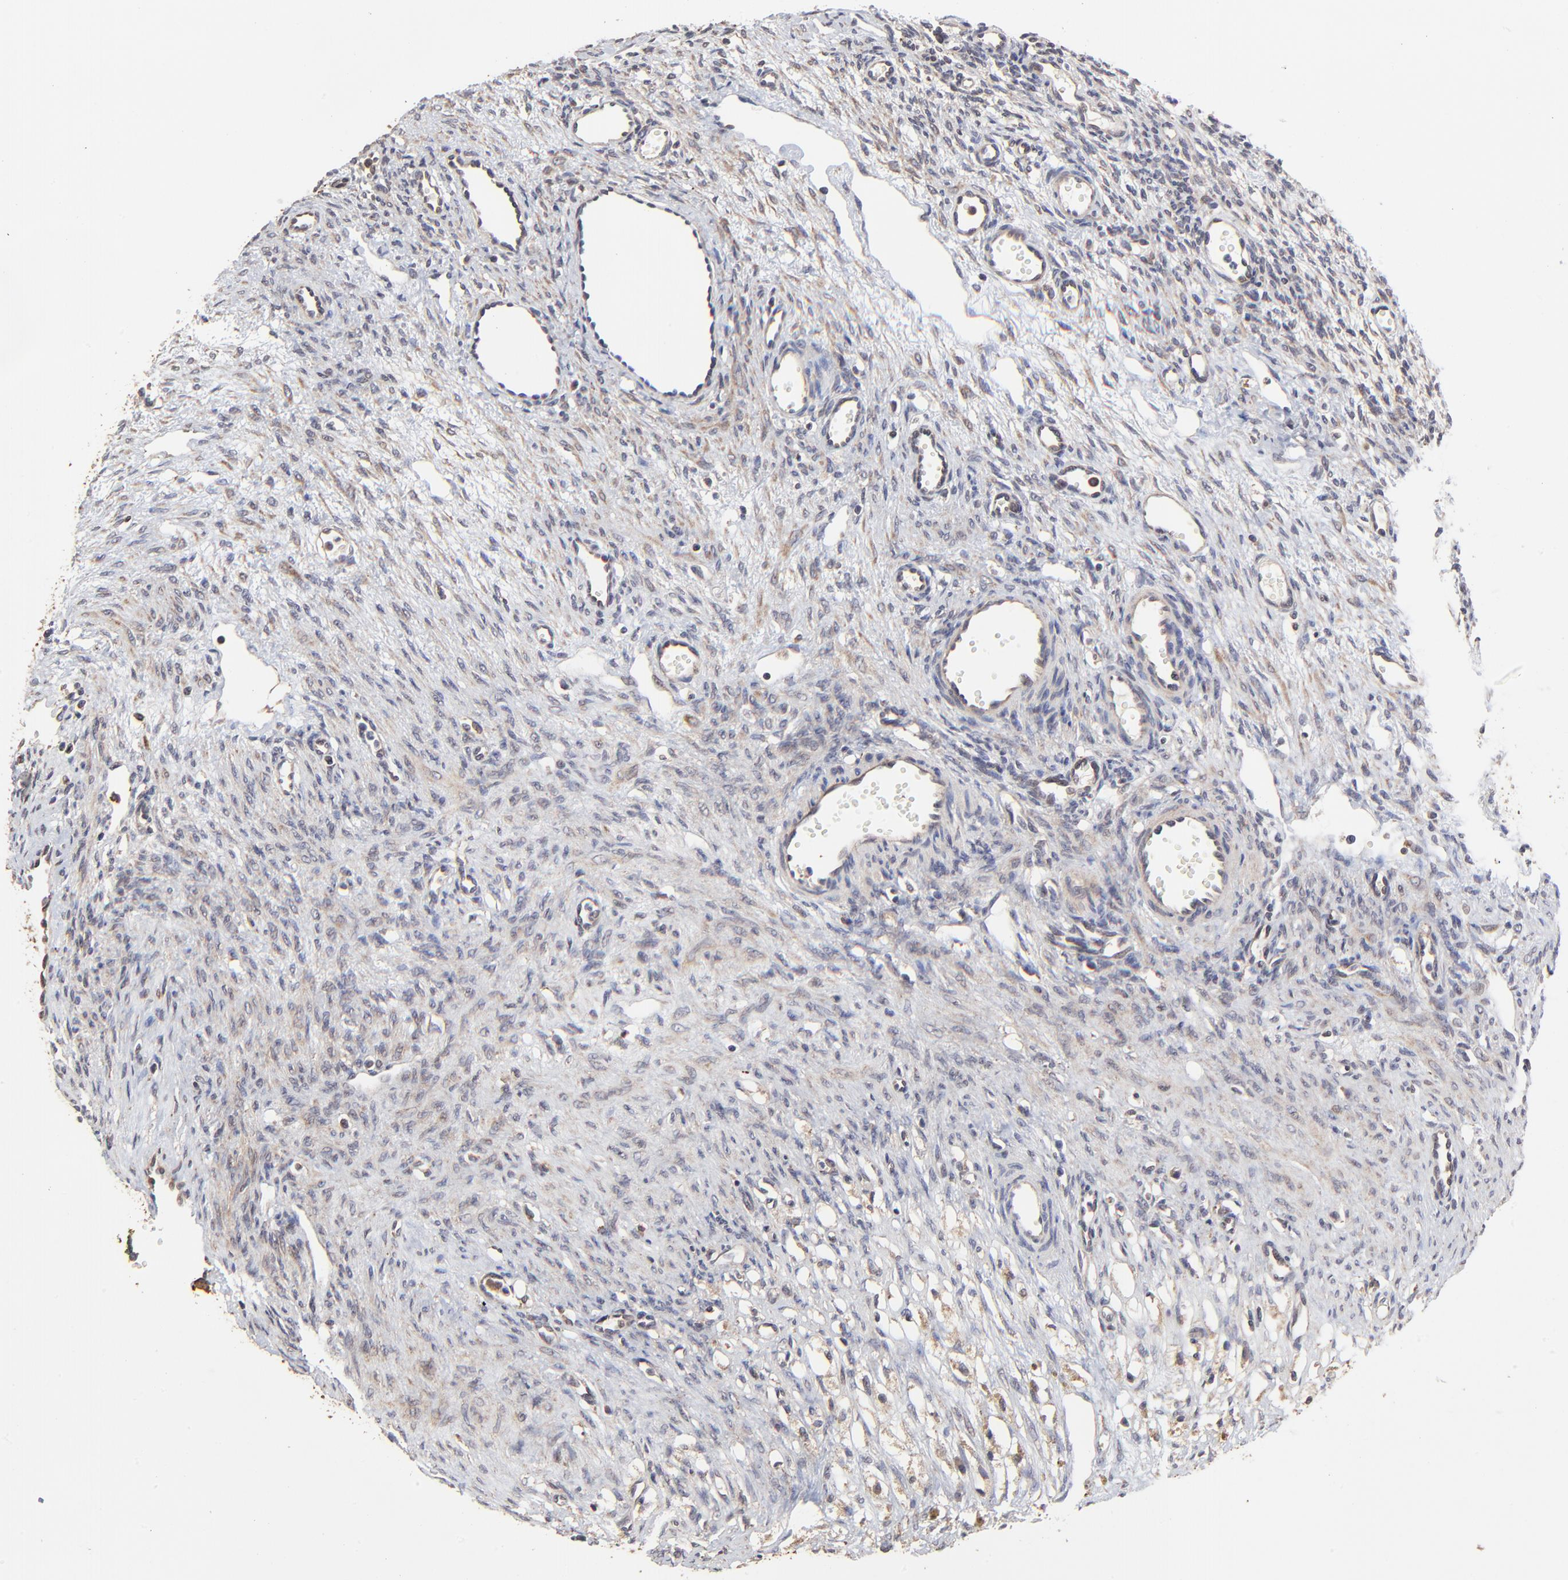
{"staining": {"intensity": "moderate", "quantity": "25%-75%", "location": "cytoplasmic/membranous"}, "tissue": "ovary", "cell_type": "Follicle cells", "image_type": "normal", "snomed": [{"axis": "morphology", "description": "Normal tissue, NOS"}, {"axis": "topography", "description": "Ovary"}], "caption": "Unremarkable ovary was stained to show a protein in brown. There is medium levels of moderate cytoplasmic/membranous expression in about 25%-75% of follicle cells.", "gene": "ELP2", "patient": {"sex": "female", "age": 33}}